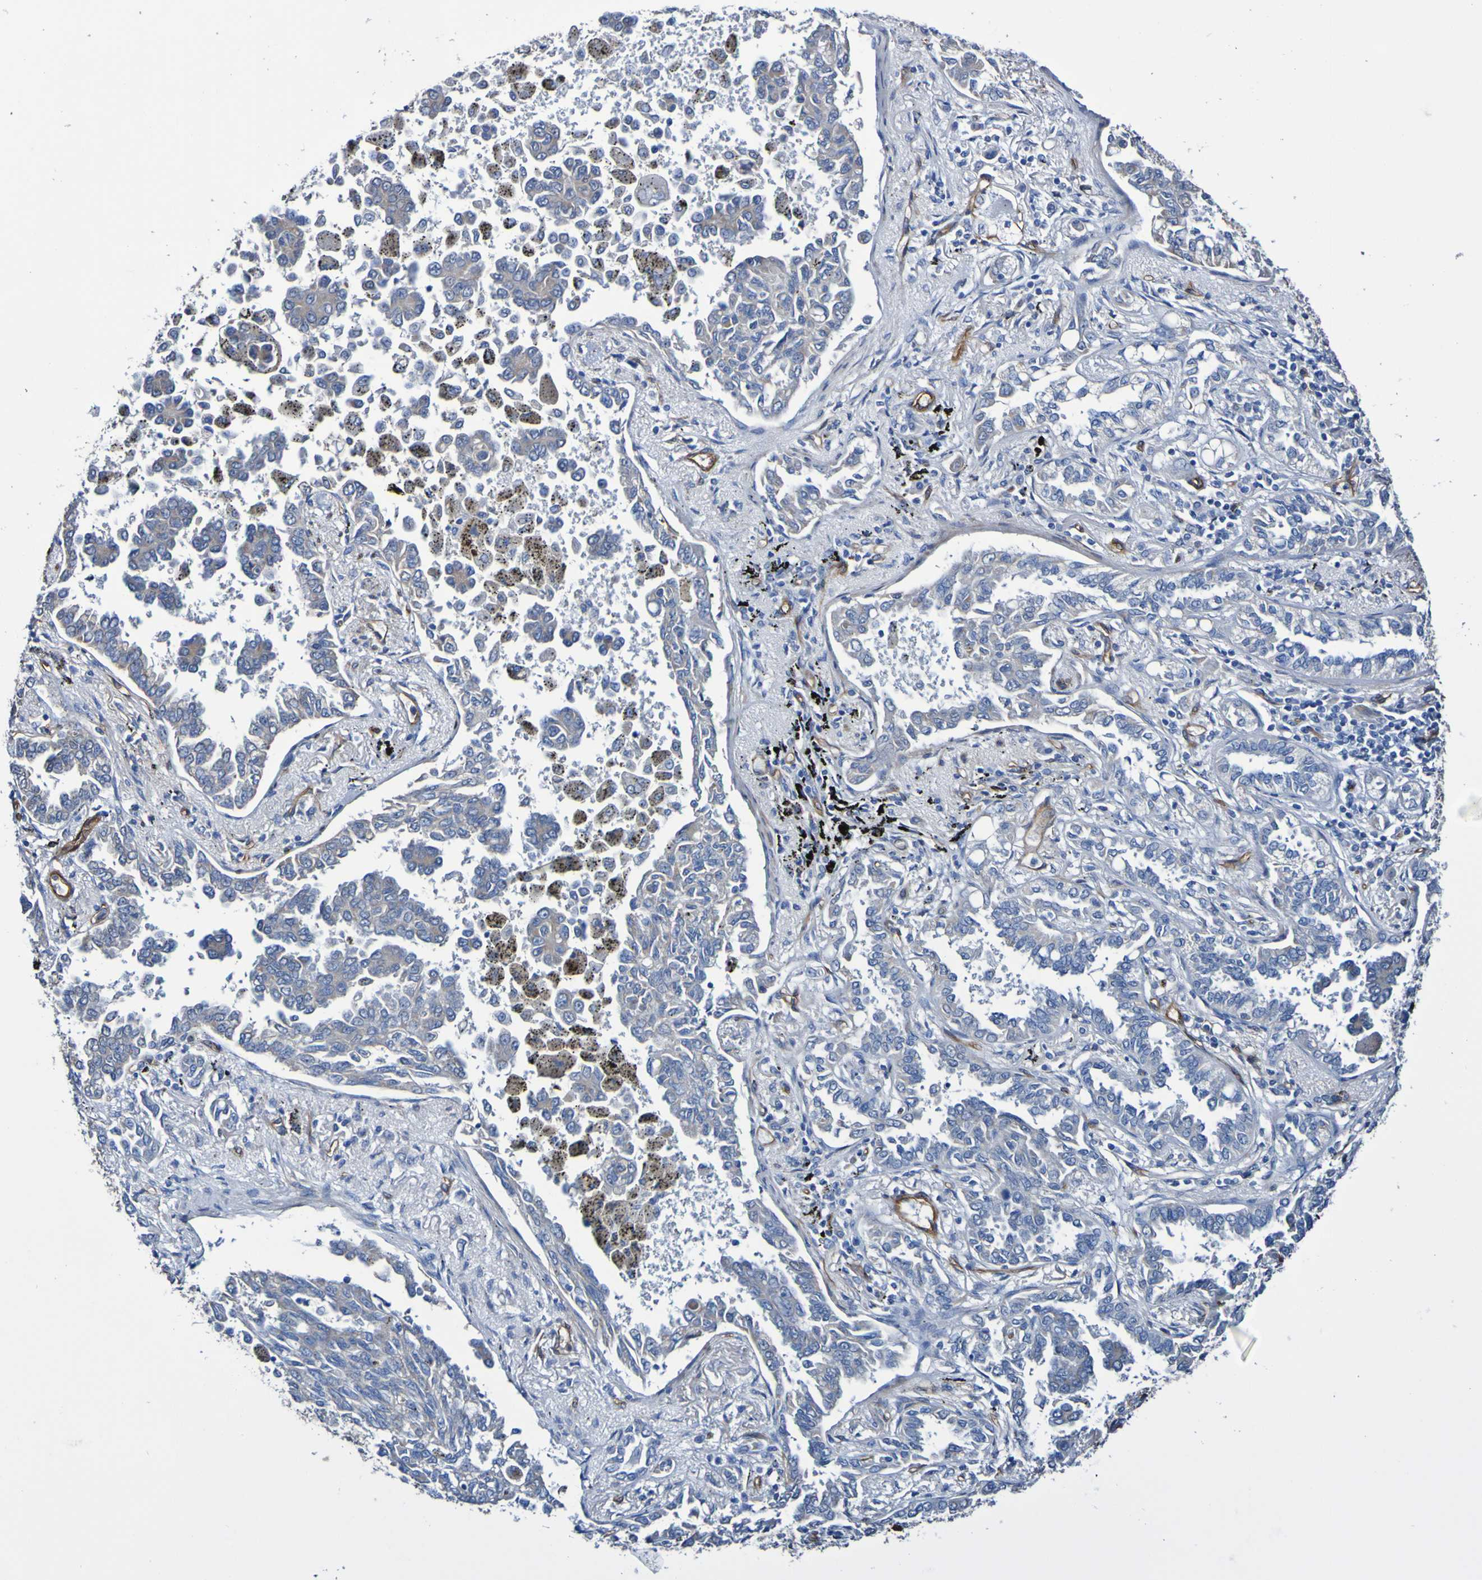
{"staining": {"intensity": "weak", "quantity": "<25%", "location": "cytoplasmic/membranous"}, "tissue": "lung cancer", "cell_type": "Tumor cells", "image_type": "cancer", "snomed": [{"axis": "morphology", "description": "Normal tissue, NOS"}, {"axis": "morphology", "description": "Adenocarcinoma, NOS"}, {"axis": "topography", "description": "Lung"}], "caption": "Tumor cells show no significant positivity in adenocarcinoma (lung).", "gene": "ELMOD3", "patient": {"sex": "male", "age": 59}}